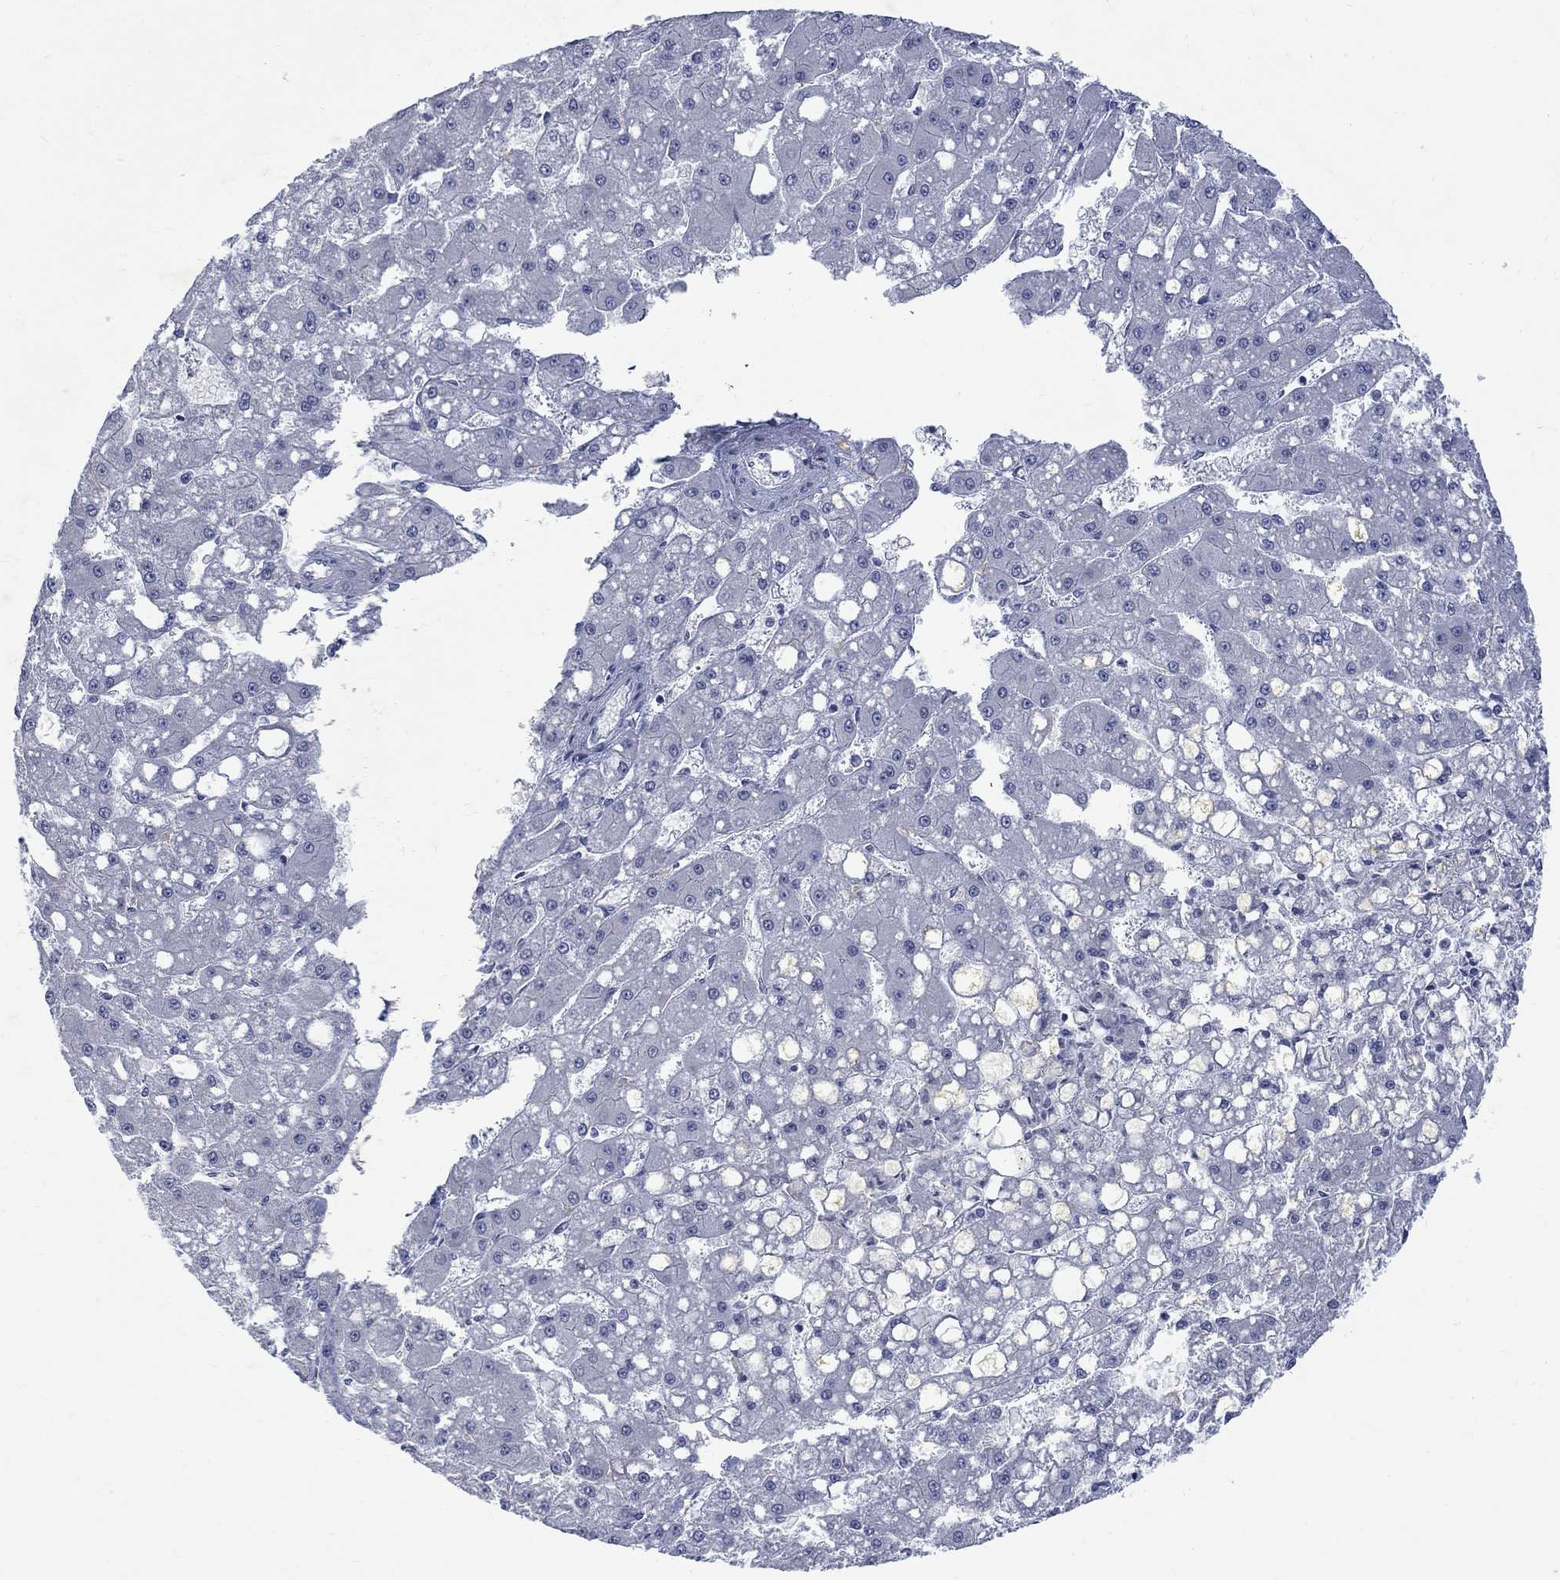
{"staining": {"intensity": "negative", "quantity": "none", "location": "none"}, "tissue": "liver cancer", "cell_type": "Tumor cells", "image_type": "cancer", "snomed": [{"axis": "morphology", "description": "Carcinoma, Hepatocellular, NOS"}, {"axis": "topography", "description": "Liver"}], "caption": "IHC photomicrograph of human liver cancer (hepatocellular carcinoma) stained for a protein (brown), which displays no staining in tumor cells.", "gene": "RFTN2", "patient": {"sex": "male", "age": 67}}